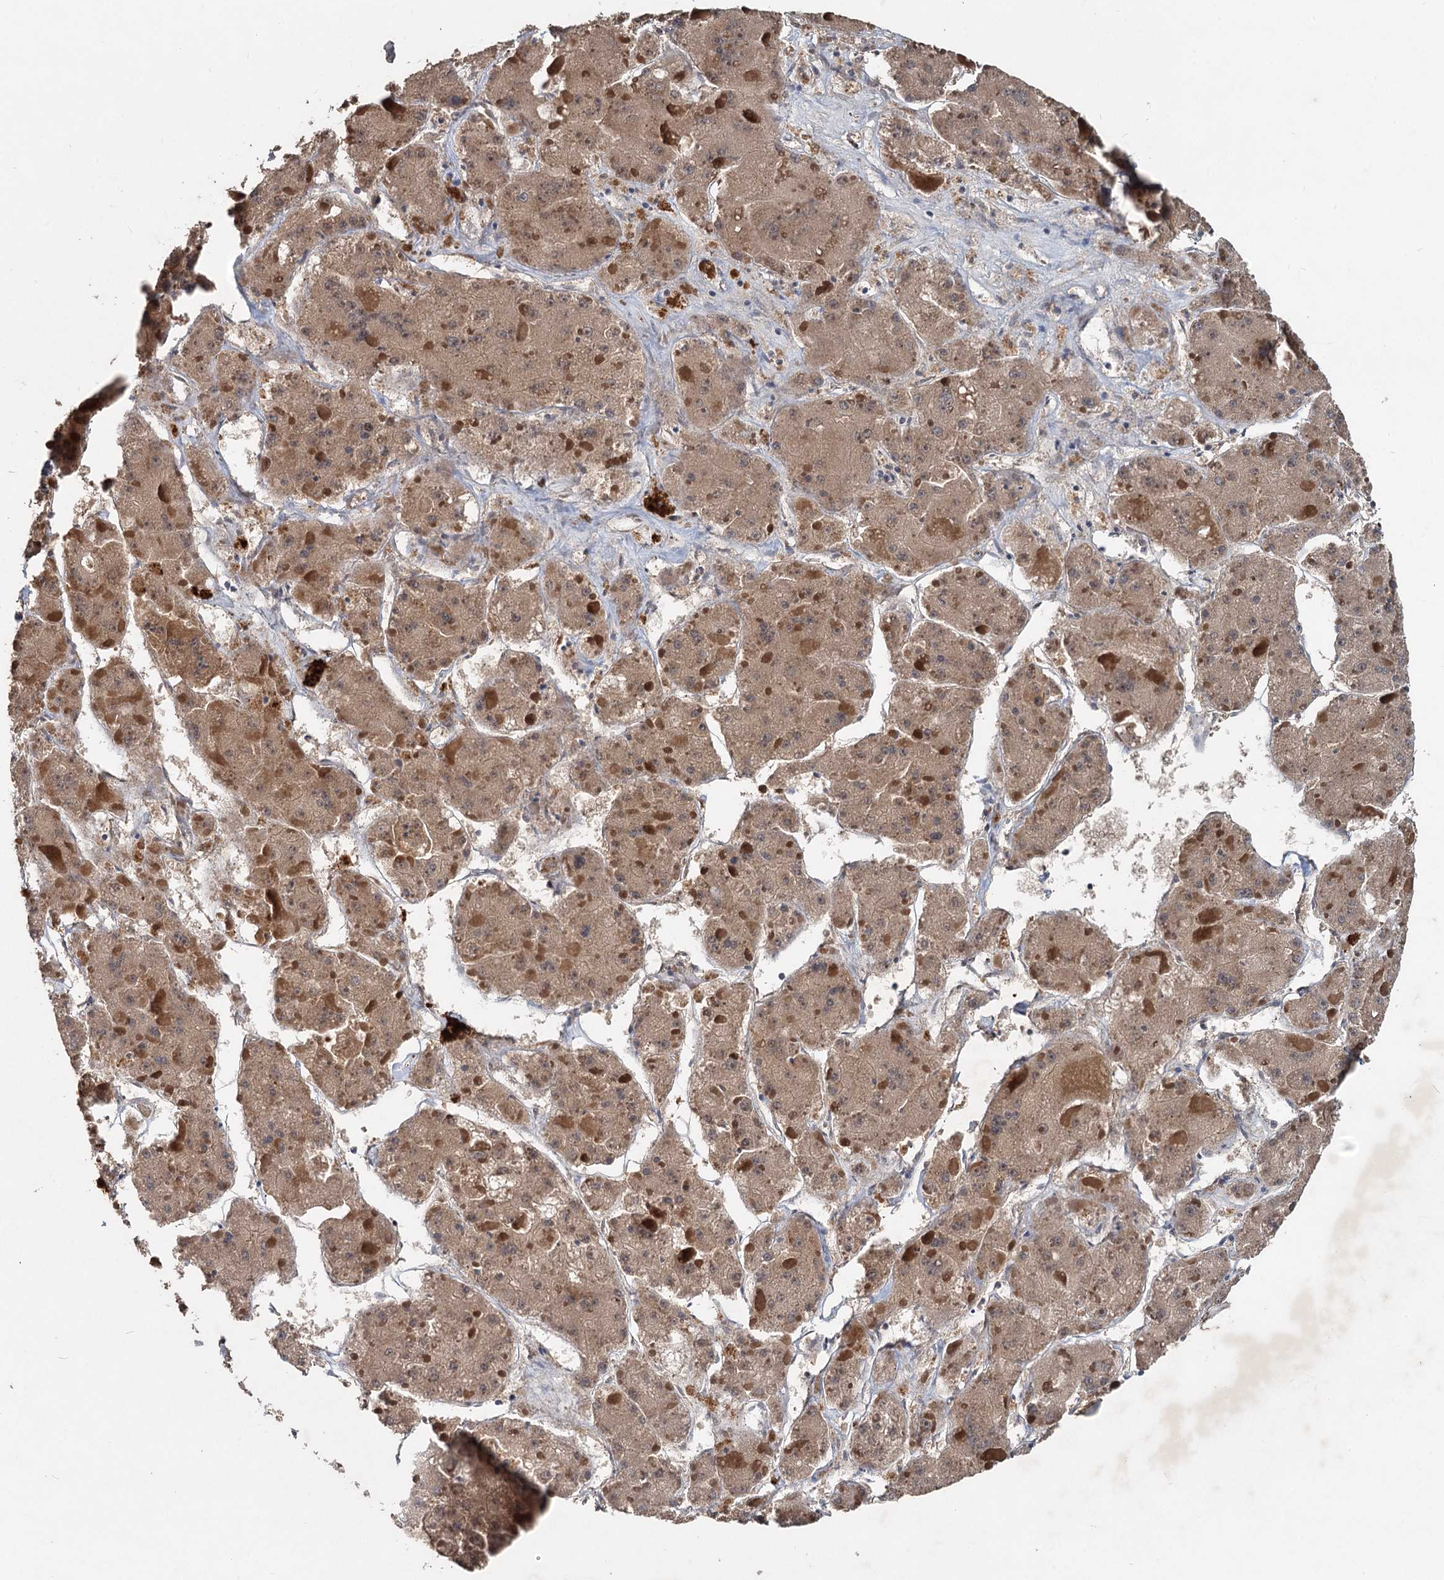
{"staining": {"intensity": "moderate", "quantity": ">75%", "location": "cytoplasmic/membranous"}, "tissue": "liver cancer", "cell_type": "Tumor cells", "image_type": "cancer", "snomed": [{"axis": "morphology", "description": "Carcinoma, Hepatocellular, NOS"}, {"axis": "topography", "description": "Liver"}], "caption": "High-power microscopy captured an immunohistochemistry micrograph of hepatocellular carcinoma (liver), revealing moderate cytoplasmic/membranous staining in approximately >75% of tumor cells.", "gene": "RITA1", "patient": {"sex": "female", "age": 73}}